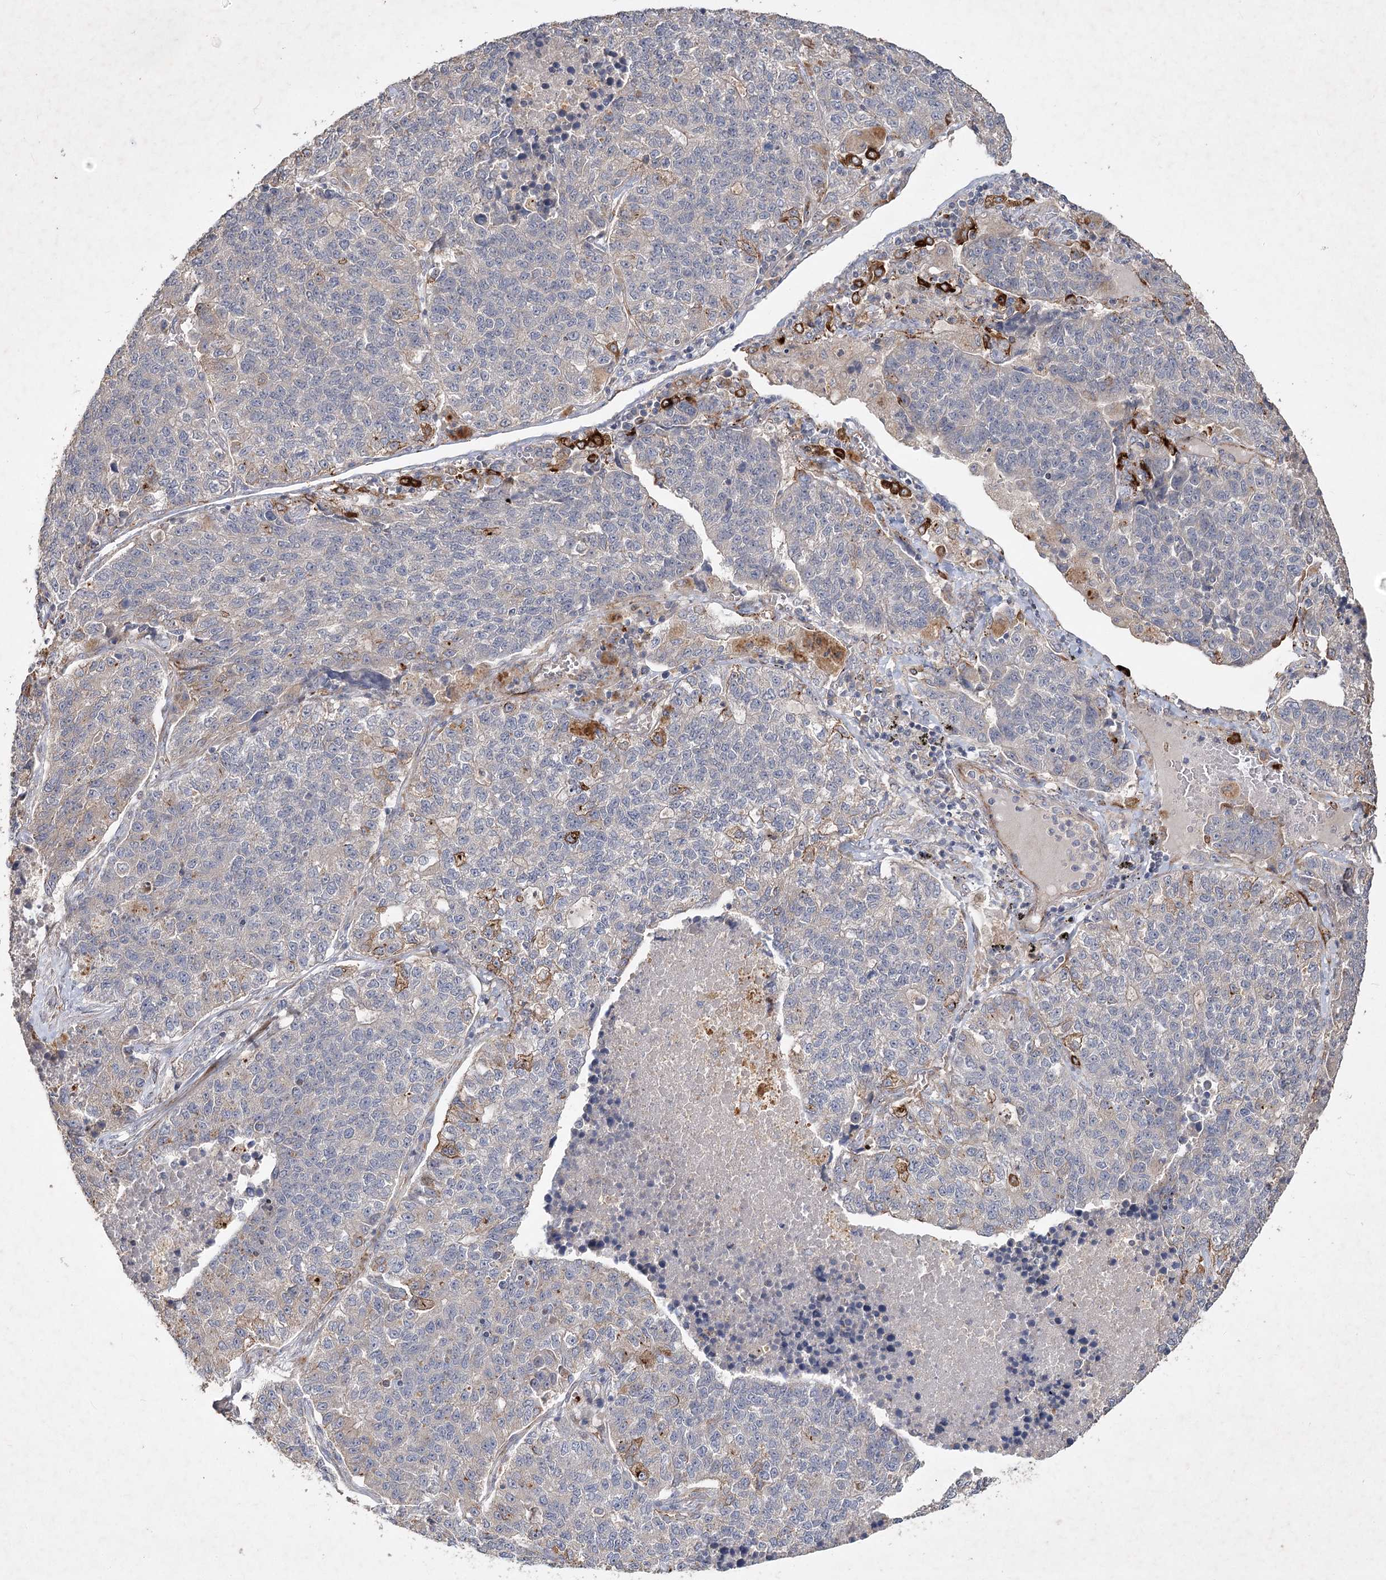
{"staining": {"intensity": "strong", "quantity": "<25%", "location": "cytoplasmic/membranous"}, "tissue": "lung cancer", "cell_type": "Tumor cells", "image_type": "cancer", "snomed": [{"axis": "morphology", "description": "Adenocarcinoma, NOS"}, {"axis": "topography", "description": "Lung"}], "caption": "There is medium levels of strong cytoplasmic/membranous staining in tumor cells of lung cancer (adenocarcinoma), as demonstrated by immunohistochemical staining (brown color).", "gene": "IRAK1BP1", "patient": {"sex": "male", "age": 49}}